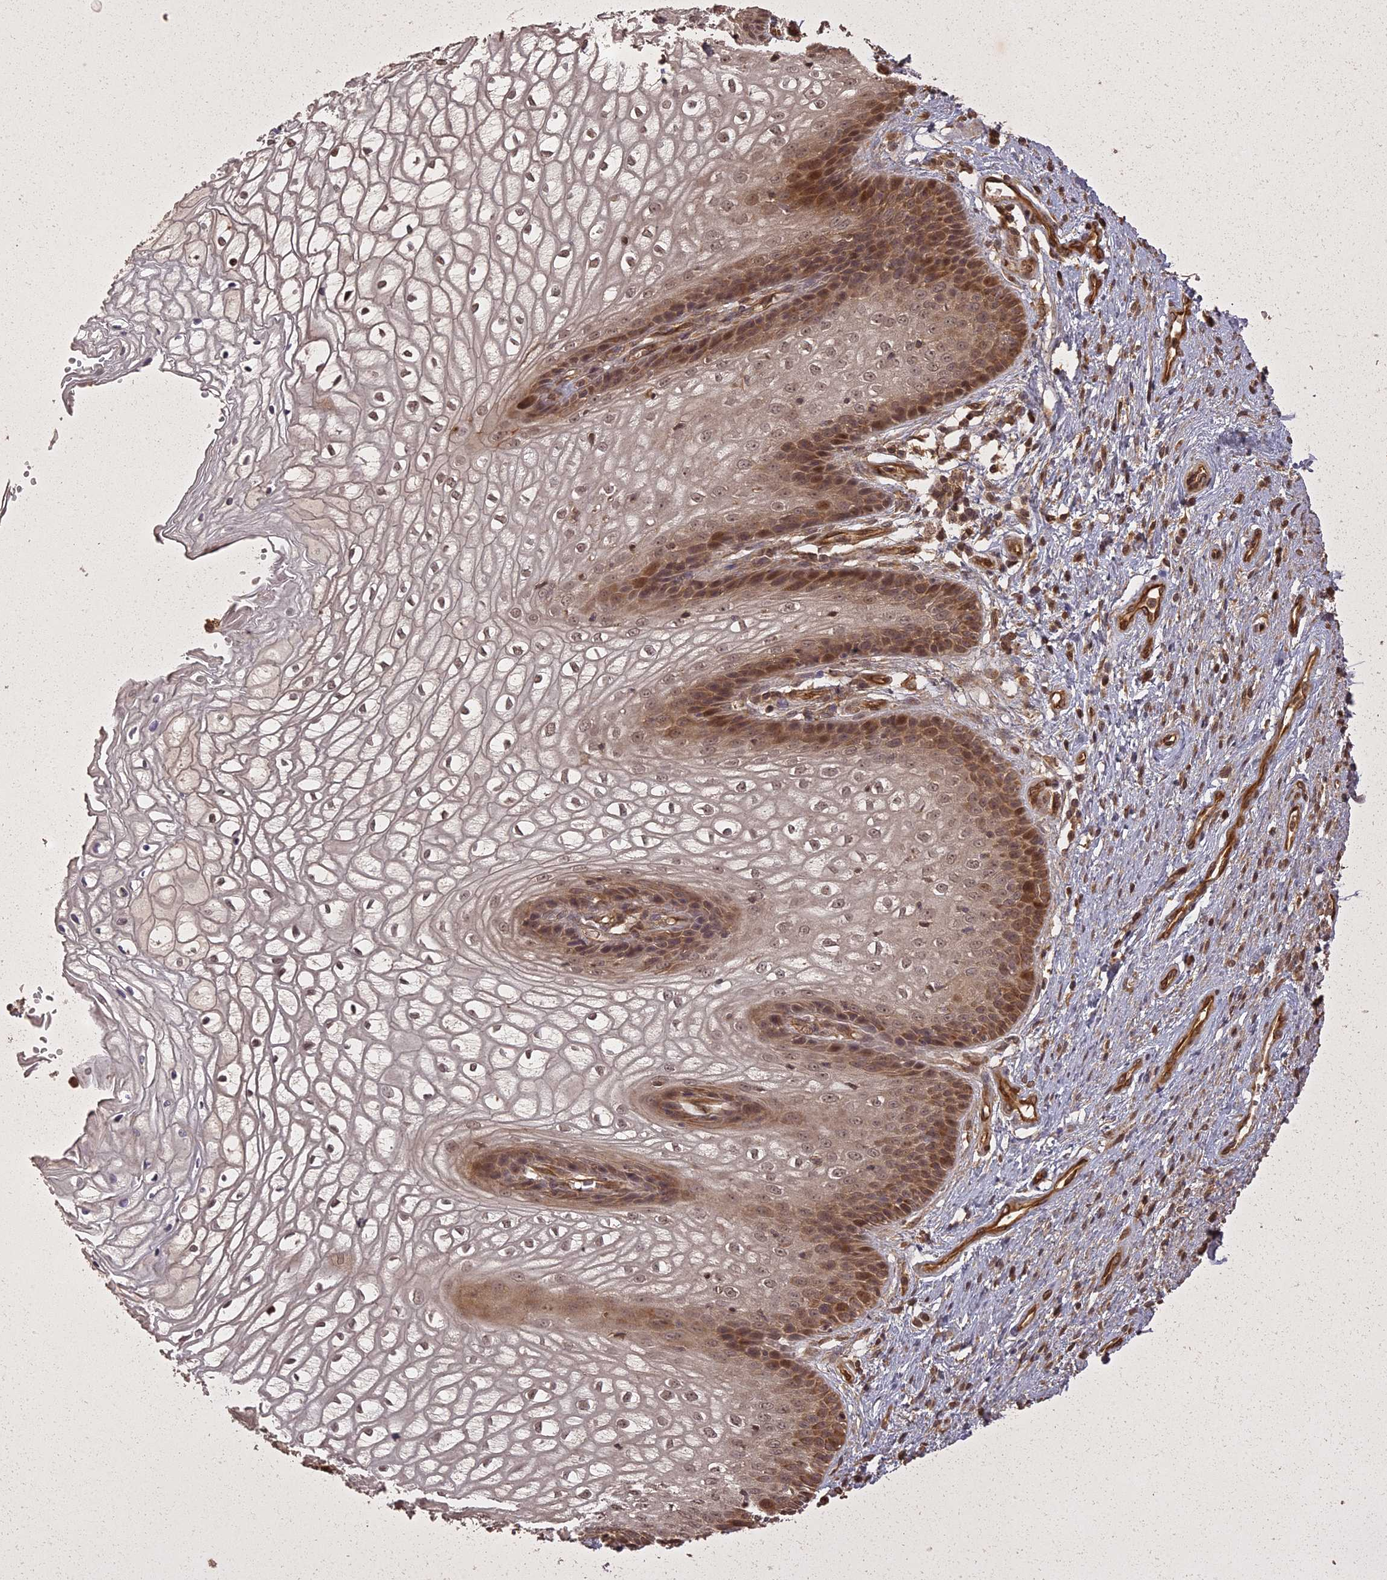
{"staining": {"intensity": "moderate", "quantity": "25%-75%", "location": "cytoplasmic/membranous,nuclear"}, "tissue": "vagina", "cell_type": "Squamous epithelial cells", "image_type": "normal", "snomed": [{"axis": "morphology", "description": "Normal tissue, NOS"}, {"axis": "topography", "description": "Vagina"}], "caption": "Immunohistochemistry (IHC) micrograph of unremarkable vagina: human vagina stained using immunohistochemistry displays medium levels of moderate protein expression localized specifically in the cytoplasmic/membranous,nuclear of squamous epithelial cells, appearing as a cytoplasmic/membranous,nuclear brown color.", "gene": "LIN37", "patient": {"sex": "female", "age": 34}}